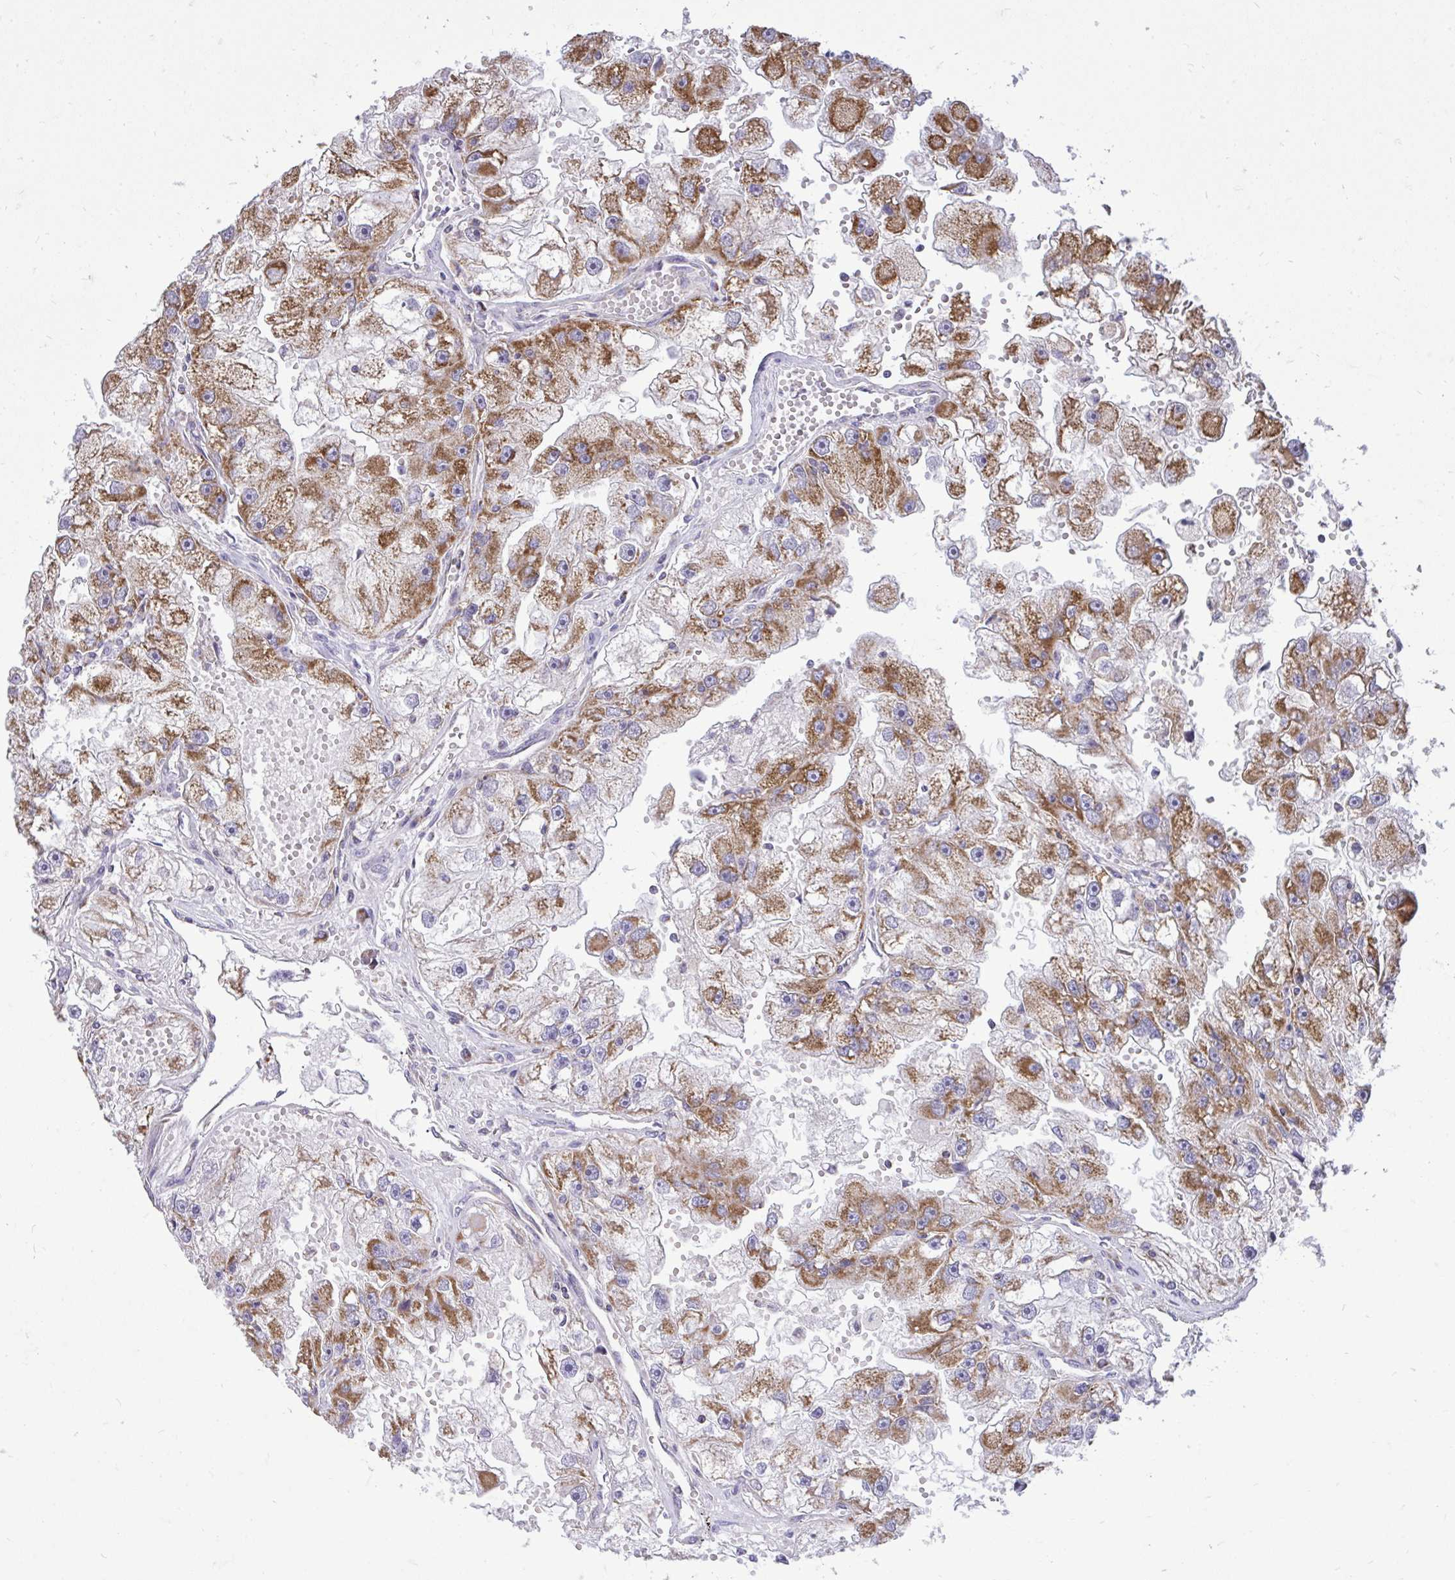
{"staining": {"intensity": "strong", "quantity": ">75%", "location": "cytoplasmic/membranous"}, "tissue": "renal cancer", "cell_type": "Tumor cells", "image_type": "cancer", "snomed": [{"axis": "morphology", "description": "Adenocarcinoma, NOS"}, {"axis": "topography", "description": "Kidney"}], "caption": "IHC (DAB) staining of human renal adenocarcinoma displays strong cytoplasmic/membranous protein positivity in about >75% of tumor cells.", "gene": "SPTBN2", "patient": {"sex": "male", "age": 63}}